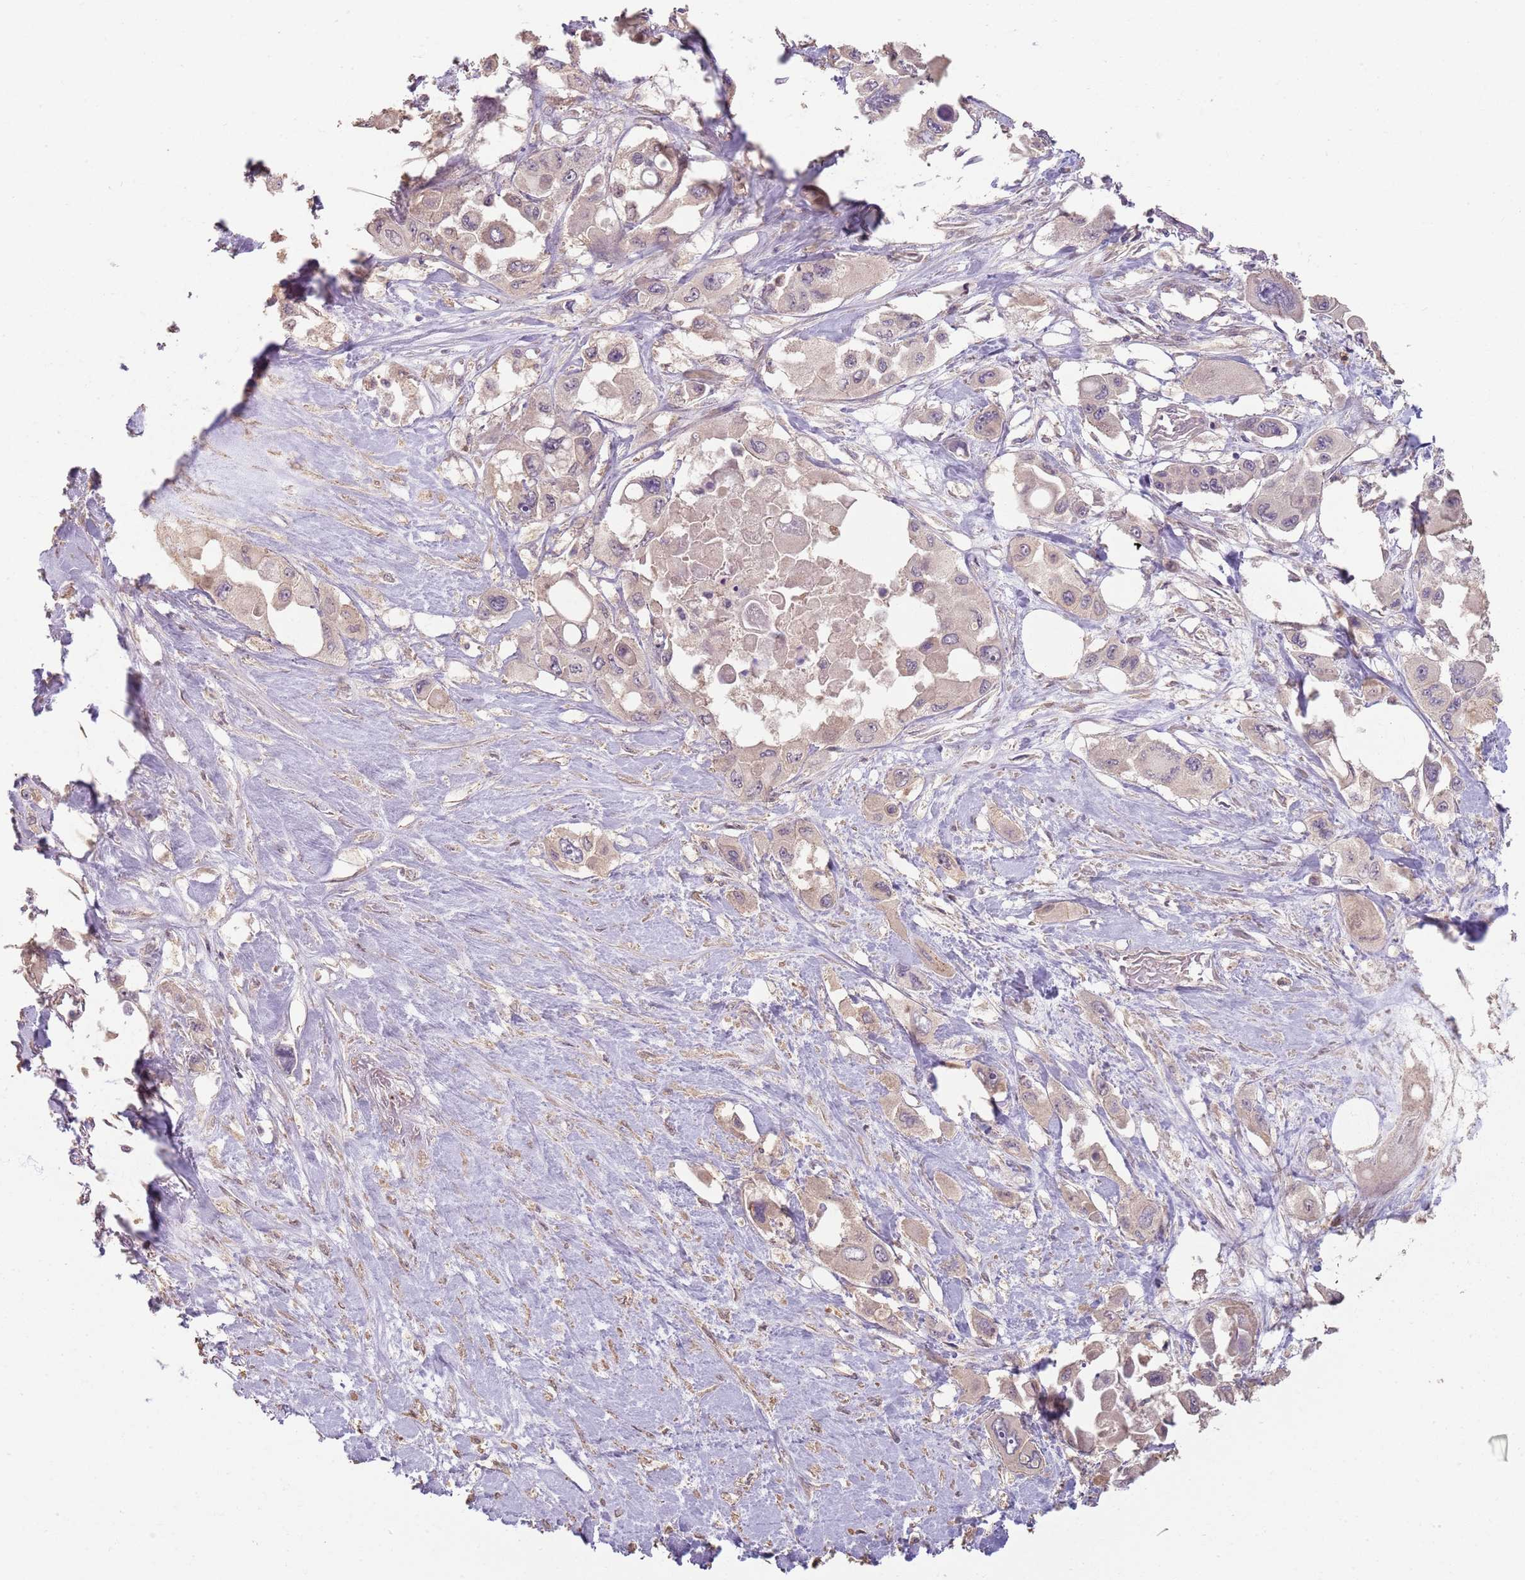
{"staining": {"intensity": "weak", "quantity": "25%-75%", "location": "cytoplasmic/membranous"}, "tissue": "pancreatic cancer", "cell_type": "Tumor cells", "image_type": "cancer", "snomed": [{"axis": "morphology", "description": "Adenocarcinoma, NOS"}, {"axis": "topography", "description": "Pancreas"}], "caption": "Tumor cells display low levels of weak cytoplasmic/membranous expression in approximately 25%-75% of cells in pancreatic adenocarcinoma.", "gene": "CCDC168", "patient": {"sex": "male", "age": 92}}